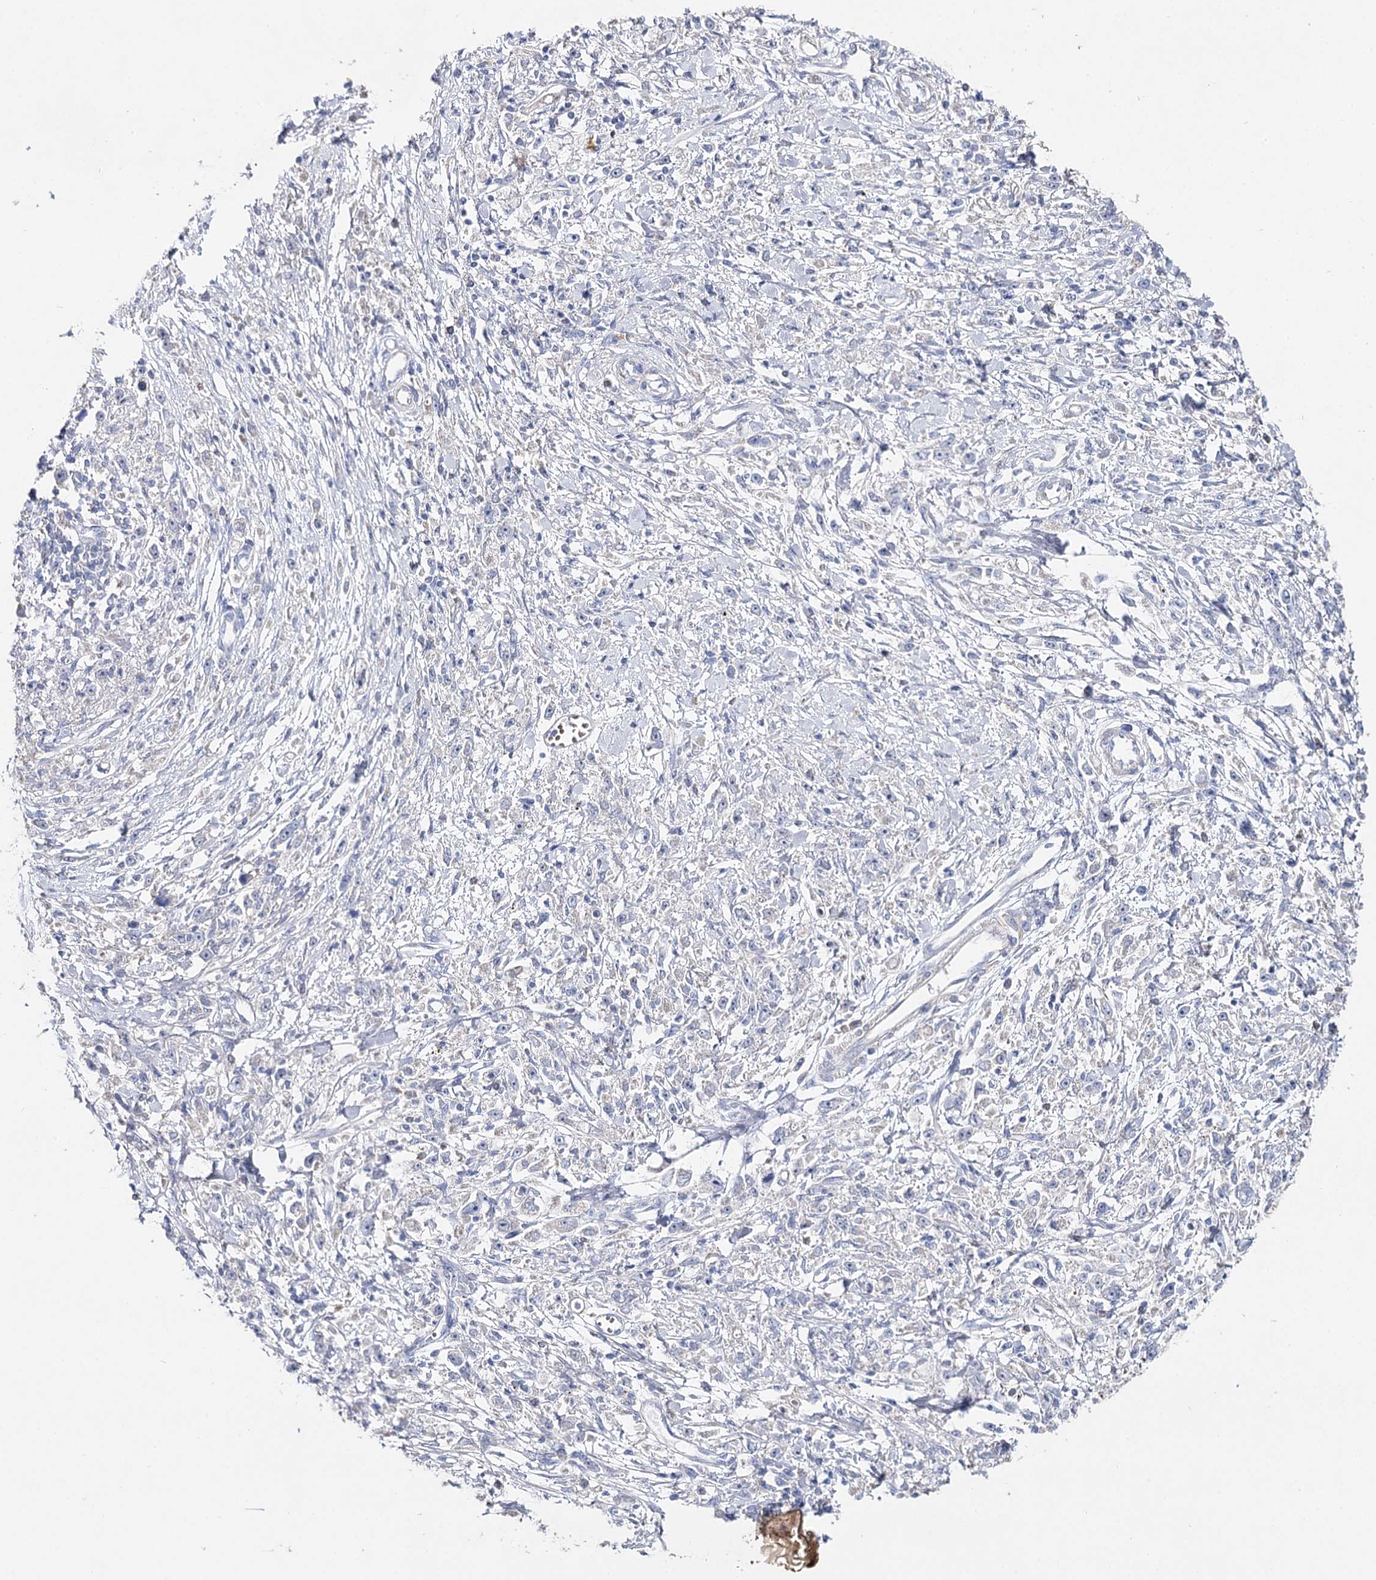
{"staining": {"intensity": "negative", "quantity": "none", "location": "none"}, "tissue": "stomach cancer", "cell_type": "Tumor cells", "image_type": "cancer", "snomed": [{"axis": "morphology", "description": "Adenocarcinoma, NOS"}, {"axis": "topography", "description": "Stomach"}], "caption": "Protein analysis of adenocarcinoma (stomach) reveals no significant staining in tumor cells.", "gene": "NRAP", "patient": {"sex": "female", "age": 59}}